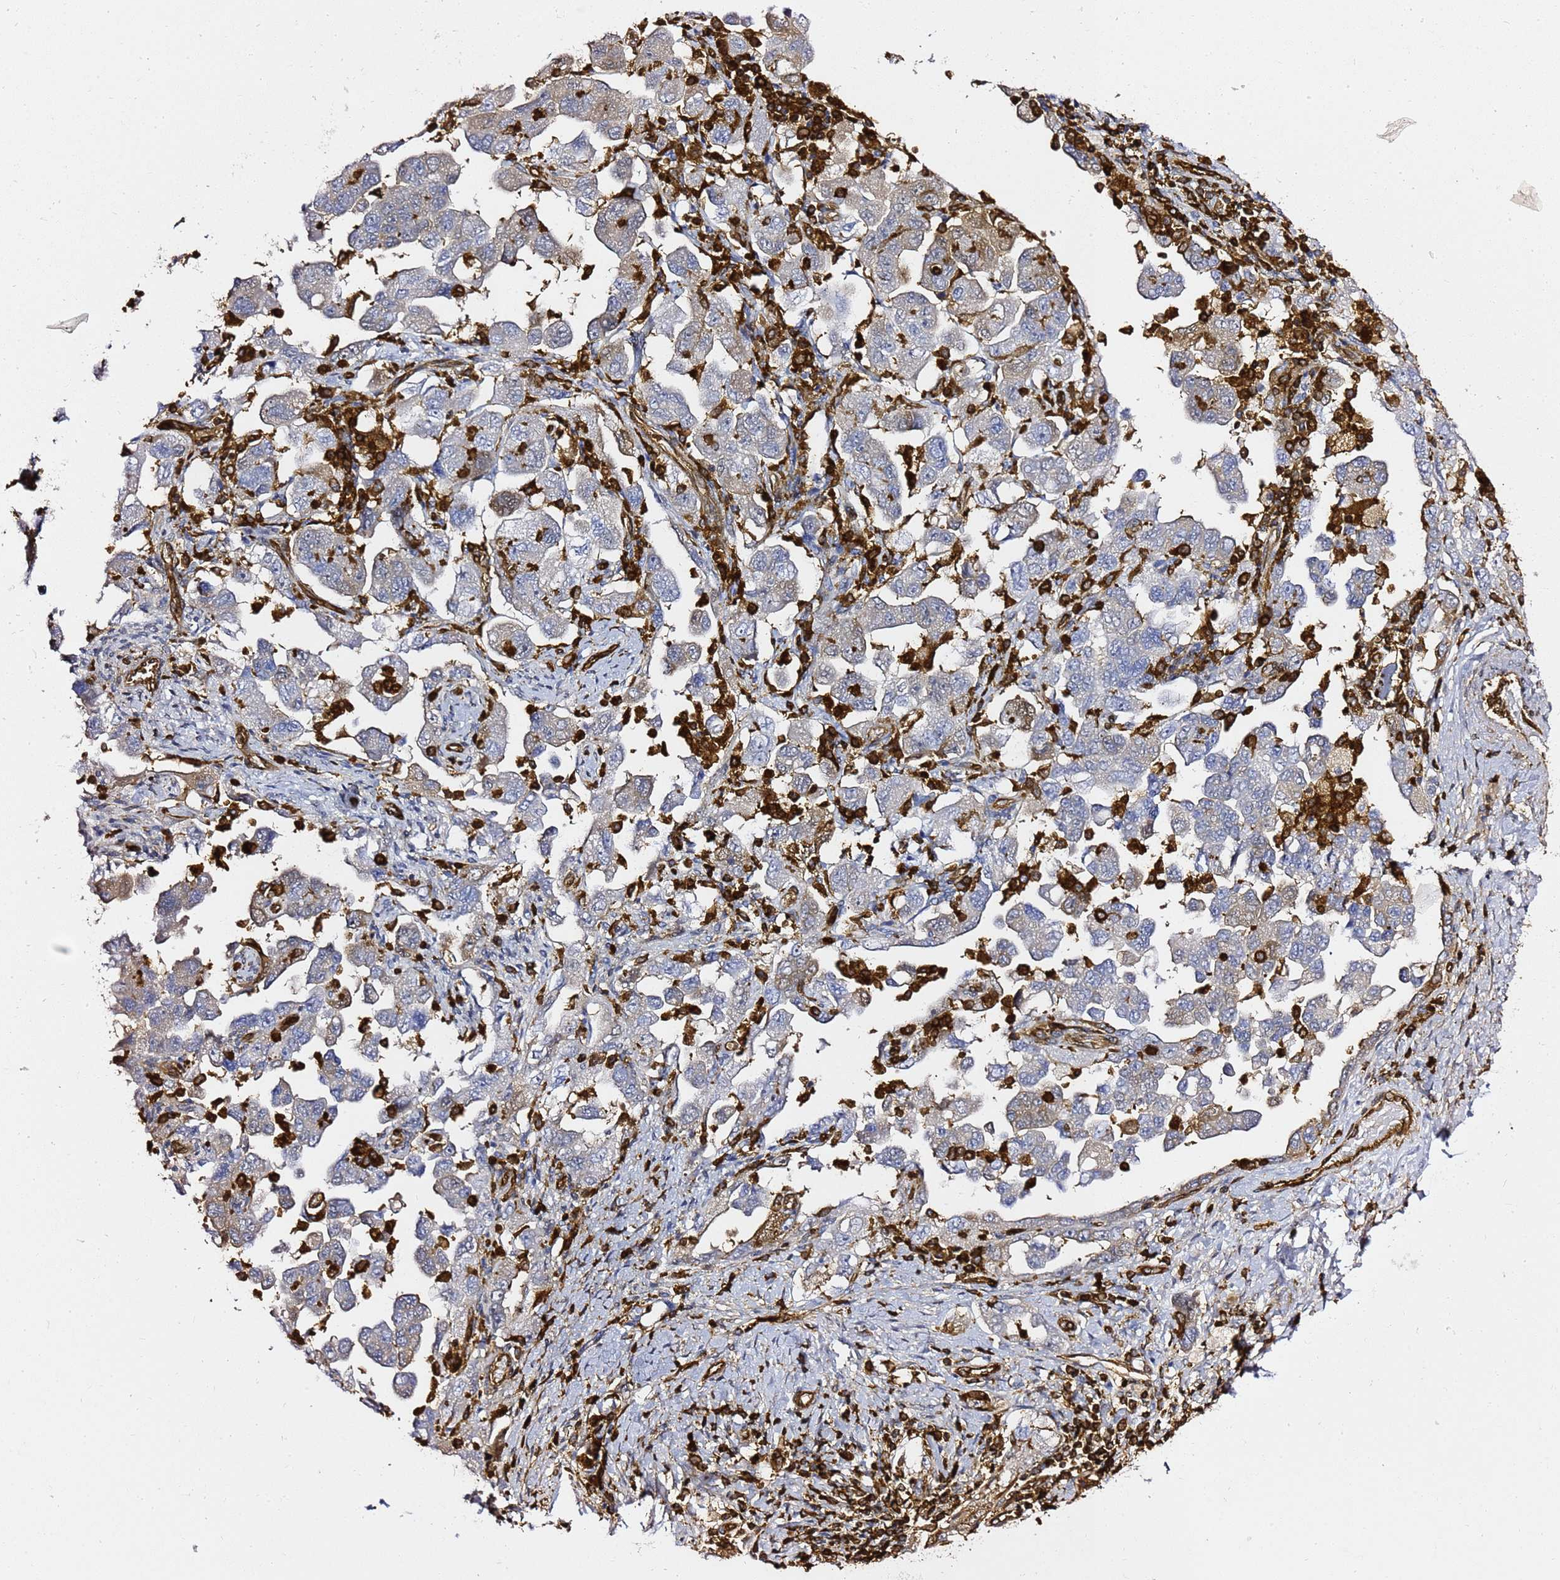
{"staining": {"intensity": "negative", "quantity": "none", "location": "none"}, "tissue": "ovarian cancer", "cell_type": "Tumor cells", "image_type": "cancer", "snomed": [{"axis": "morphology", "description": "Carcinoma, NOS"}, {"axis": "morphology", "description": "Cystadenocarcinoma, serous, NOS"}, {"axis": "topography", "description": "Ovary"}], "caption": "This image is of ovarian cancer stained with immunohistochemistry (IHC) to label a protein in brown with the nuclei are counter-stained blue. There is no staining in tumor cells. Nuclei are stained in blue.", "gene": "ZBTB8OS", "patient": {"sex": "female", "age": 69}}